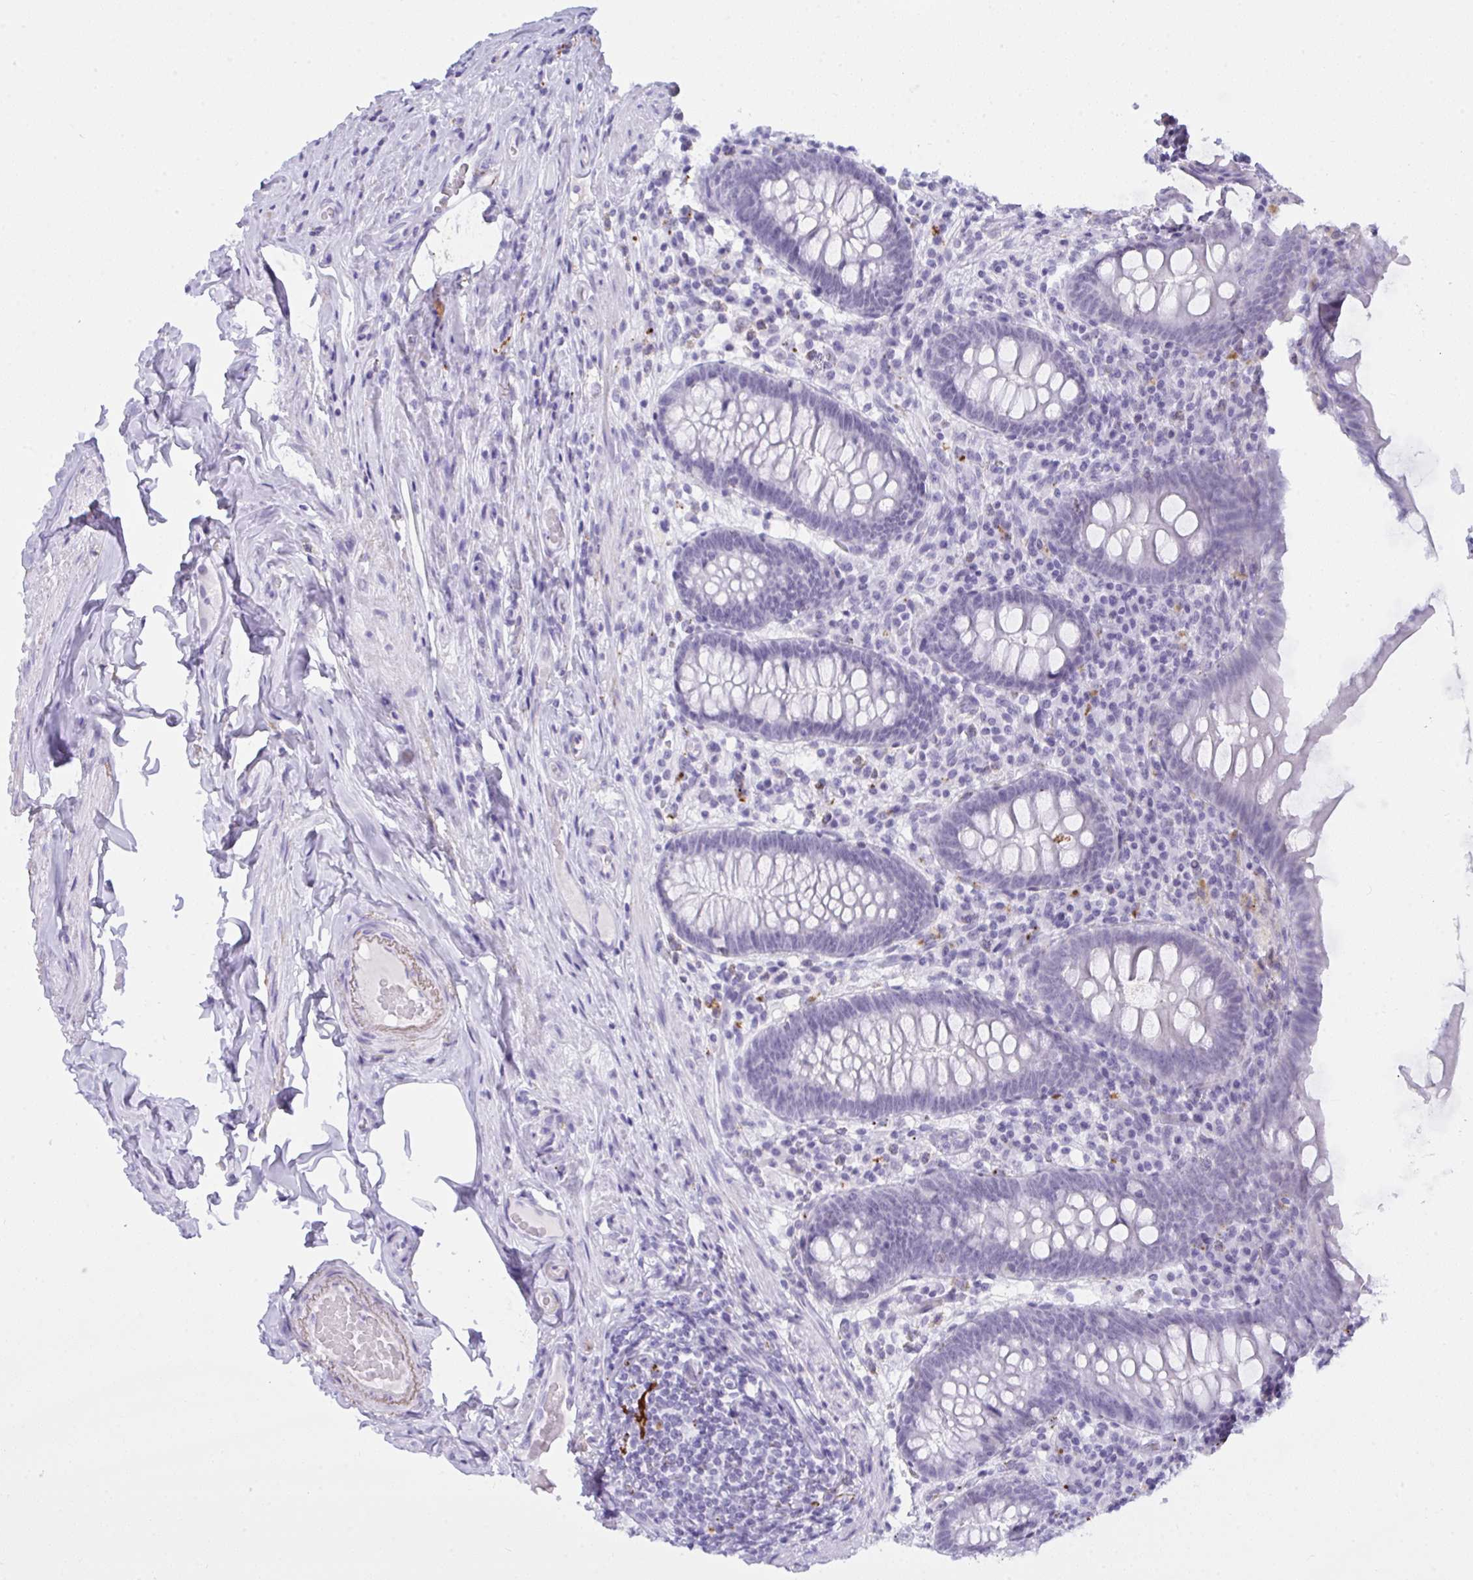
{"staining": {"intensity": "negative", "quantity": "none", "location": "none"}, "tissue": "appendix", "cell_type": "Glandular cells", "image_type": "normal", "snomed": [{"axis": "morphology", "description": "Normal tissue, NOS"}, {"axis": "topography", "description": "Appendix"}], "caption": "IHC histopathology image of normal human appendix stained for a protein (brown), which displays no expression in glandular cells.", "gene": "ELN", "patient": {"sex": "male", "age": 71}}